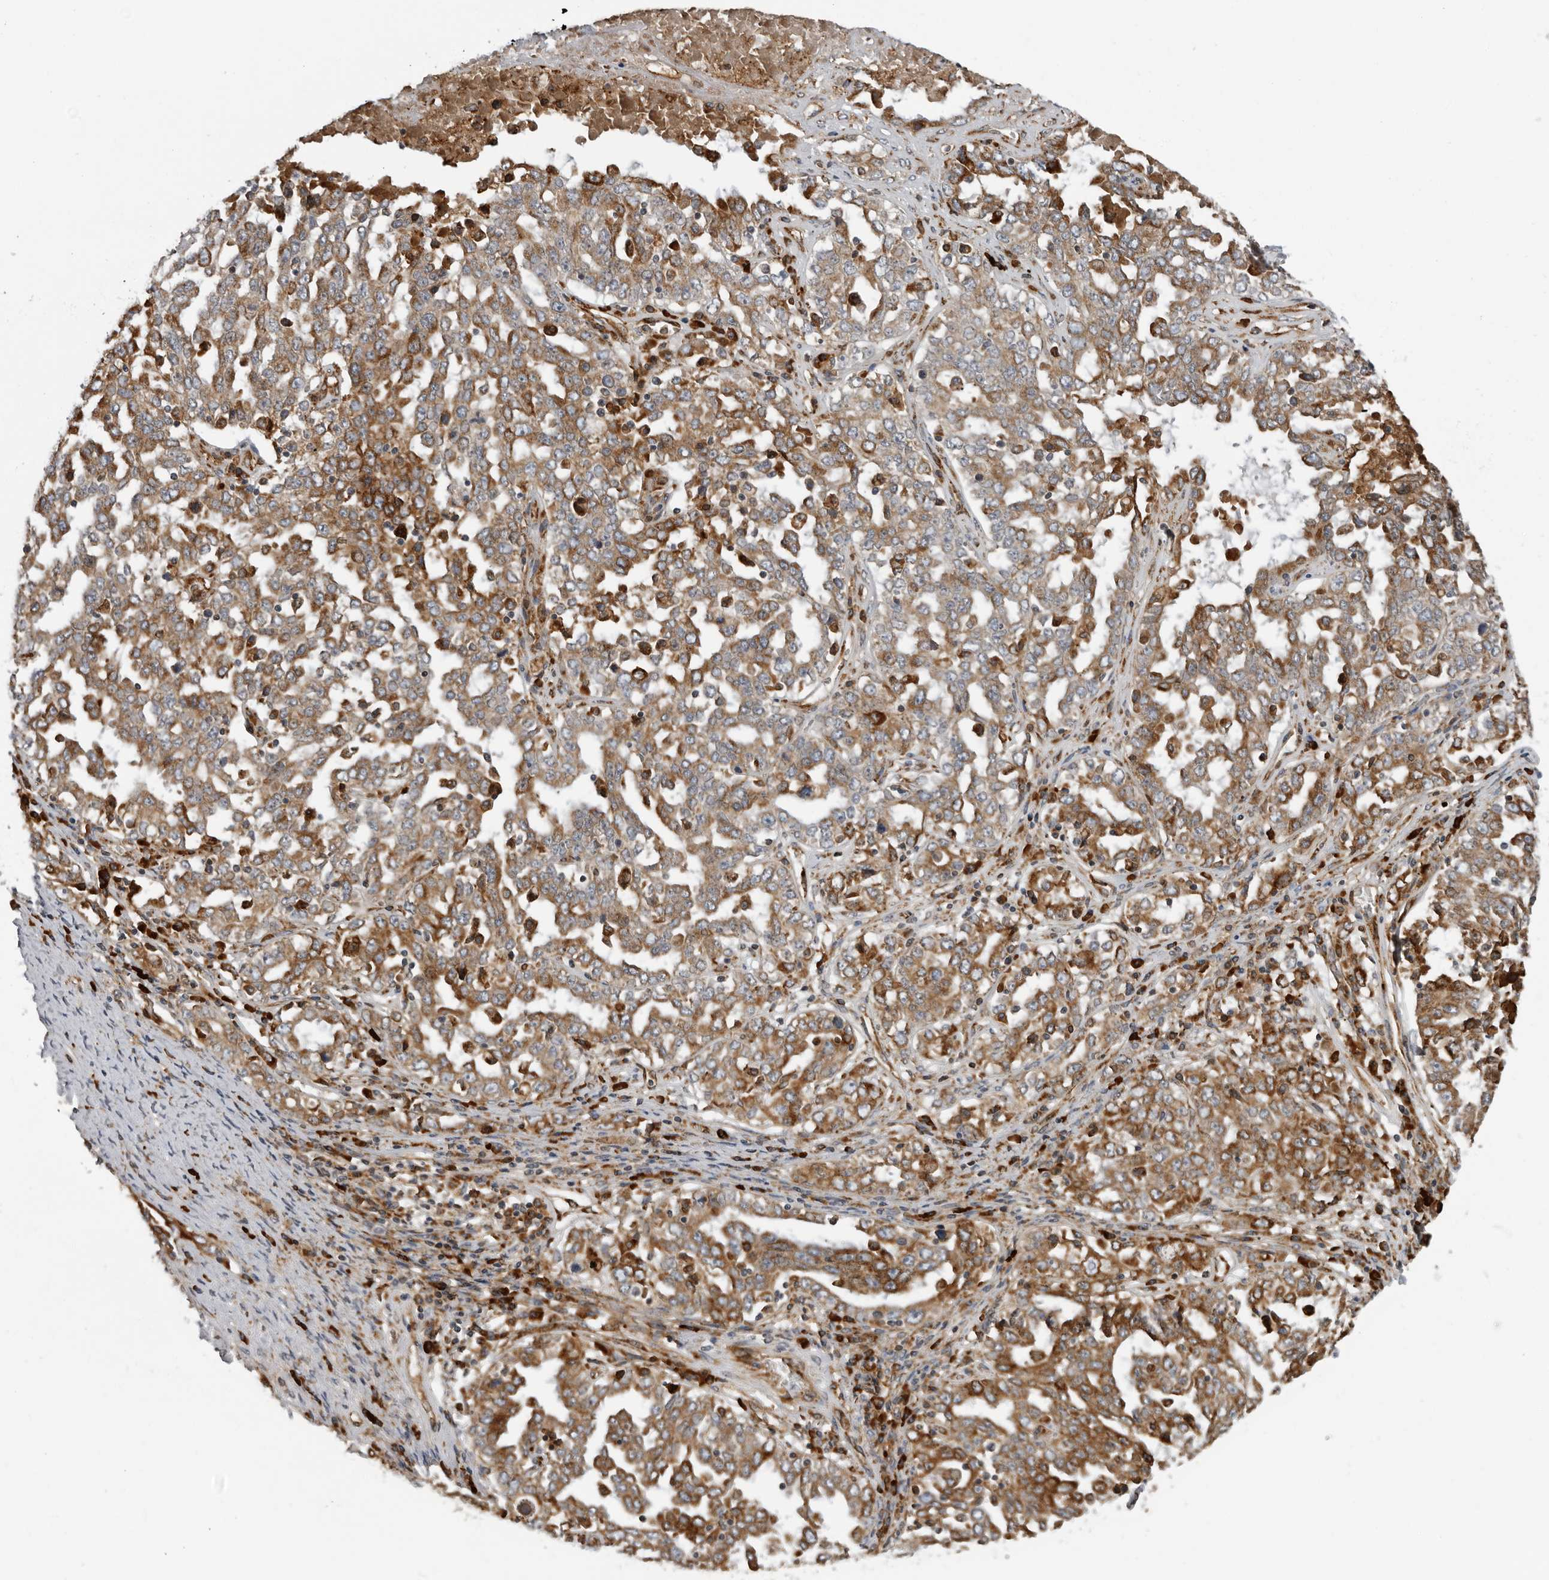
{"staining": {"intensity": "moderate", "quantity": ">75%", "location": "cytoplasmic/membranous"}, "tissue": "ovarian cancer", "cell_type": "Tumor cells", "image_type": "cancer", "snomed": [{"axis": "morphology", "description": "Carcinoma, endometroid"}, {"axis": "topography", "description": "Ovary"}], "caption": "DAB (3,3'-diaminobenzidine) immunohistochemical staining of ovarian endometroid carcinoma reveals moderate cytoplasmic/membranous protein expression in about >75% of tumor cells.", "gene": "ALPK2", "patient": {"sex": "female", "age": 62}}